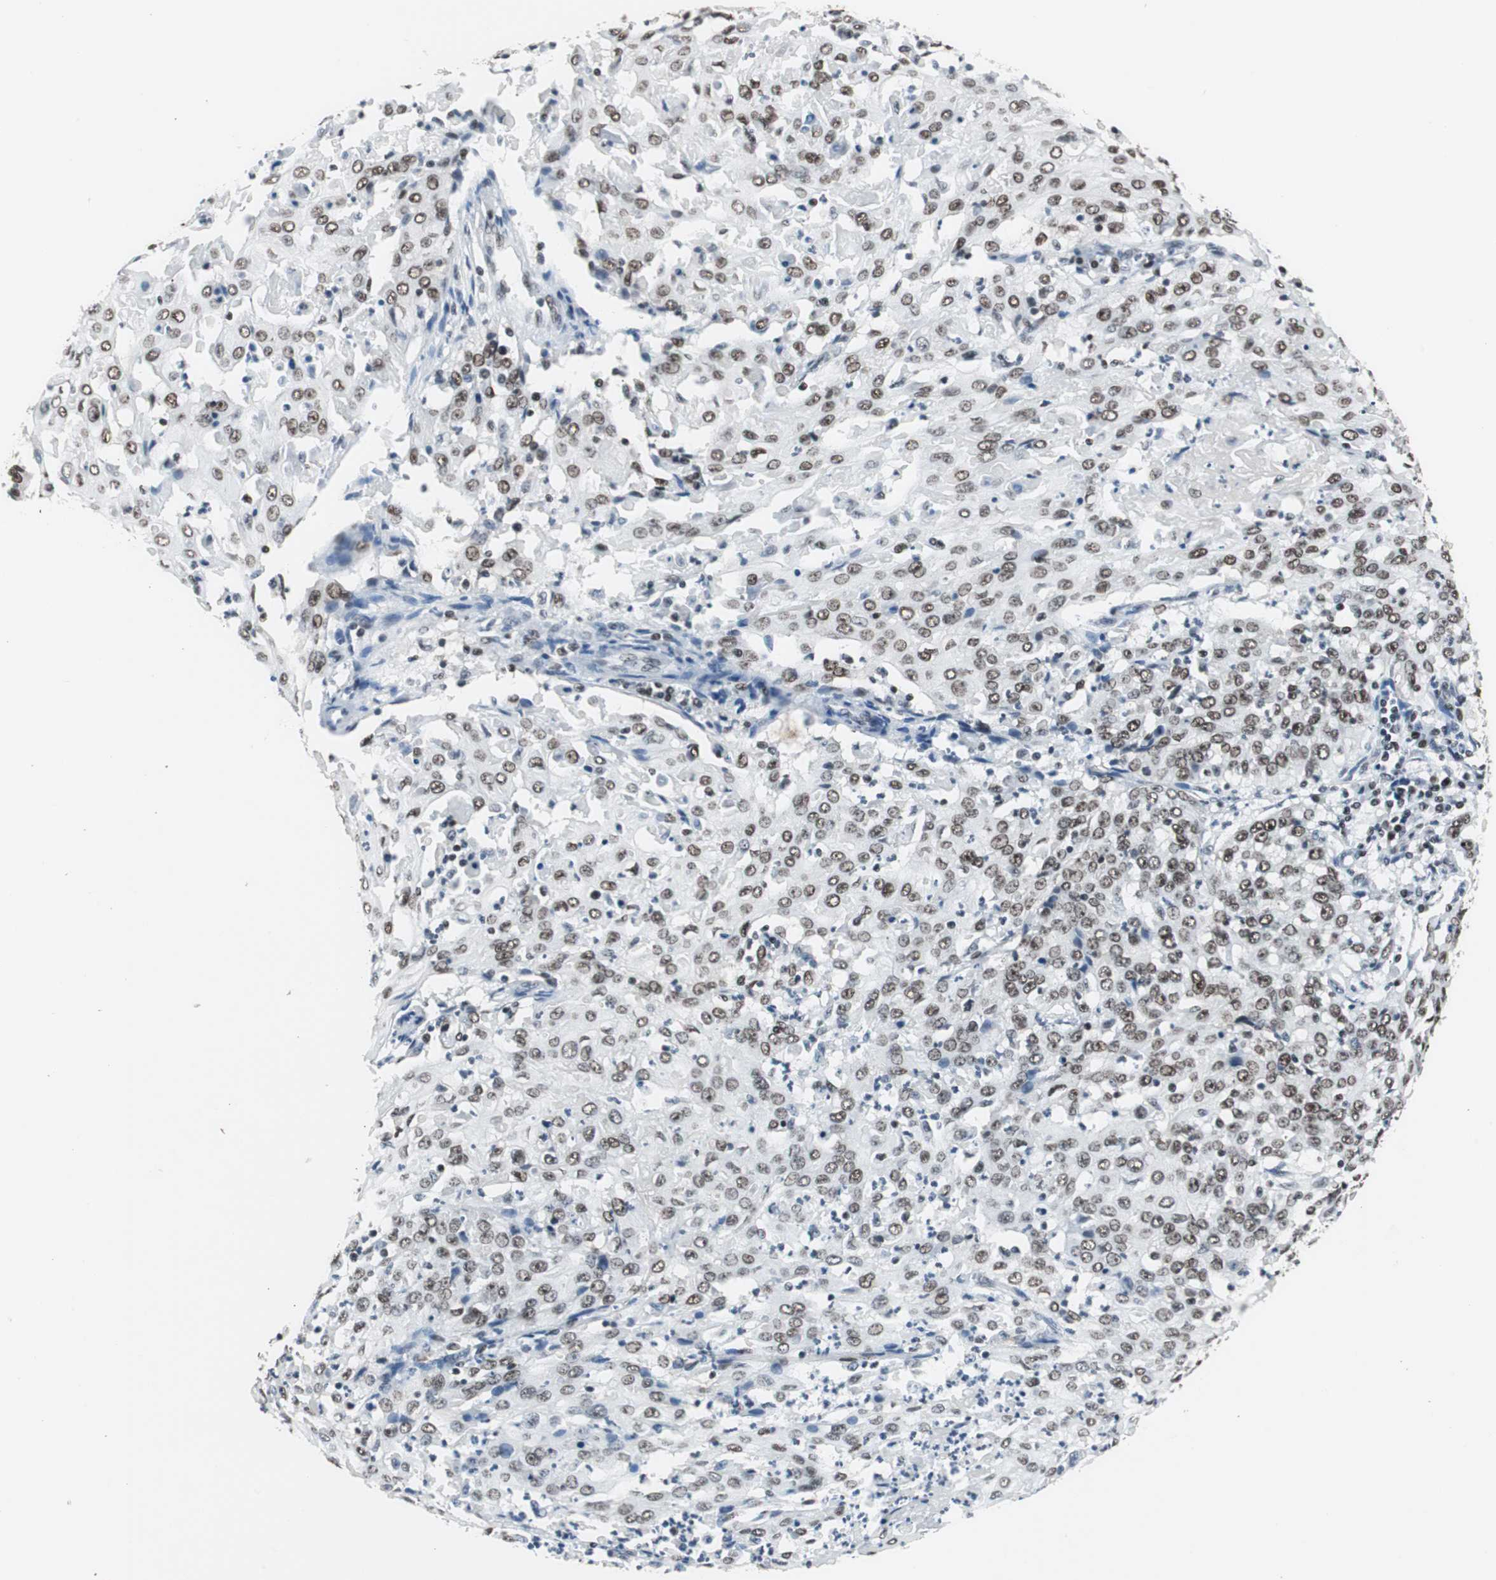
{"staining": {"intensity": "moderate", "quantity": ">75%", "location": "nuclear"}, "tissue": "cervical cancer", "cell_type": "Tumor cells", "image_type": "cancer", "snomed": [{"axis": "morphology", "description": "Squamous cell carcinoma, NOS"}, {"axis": "topography", "description": "Cervix"}], "caption": "Immunohistochemistry micrograph of human cervical cancer (squamous cell carcinoma) stained for a protein (brown), which demonstrates medium levels of moderate nuclear expression in about >75% of tumor cells.", "gene": "RAD9A", "patient": {"sex": "female", "age": 39}}